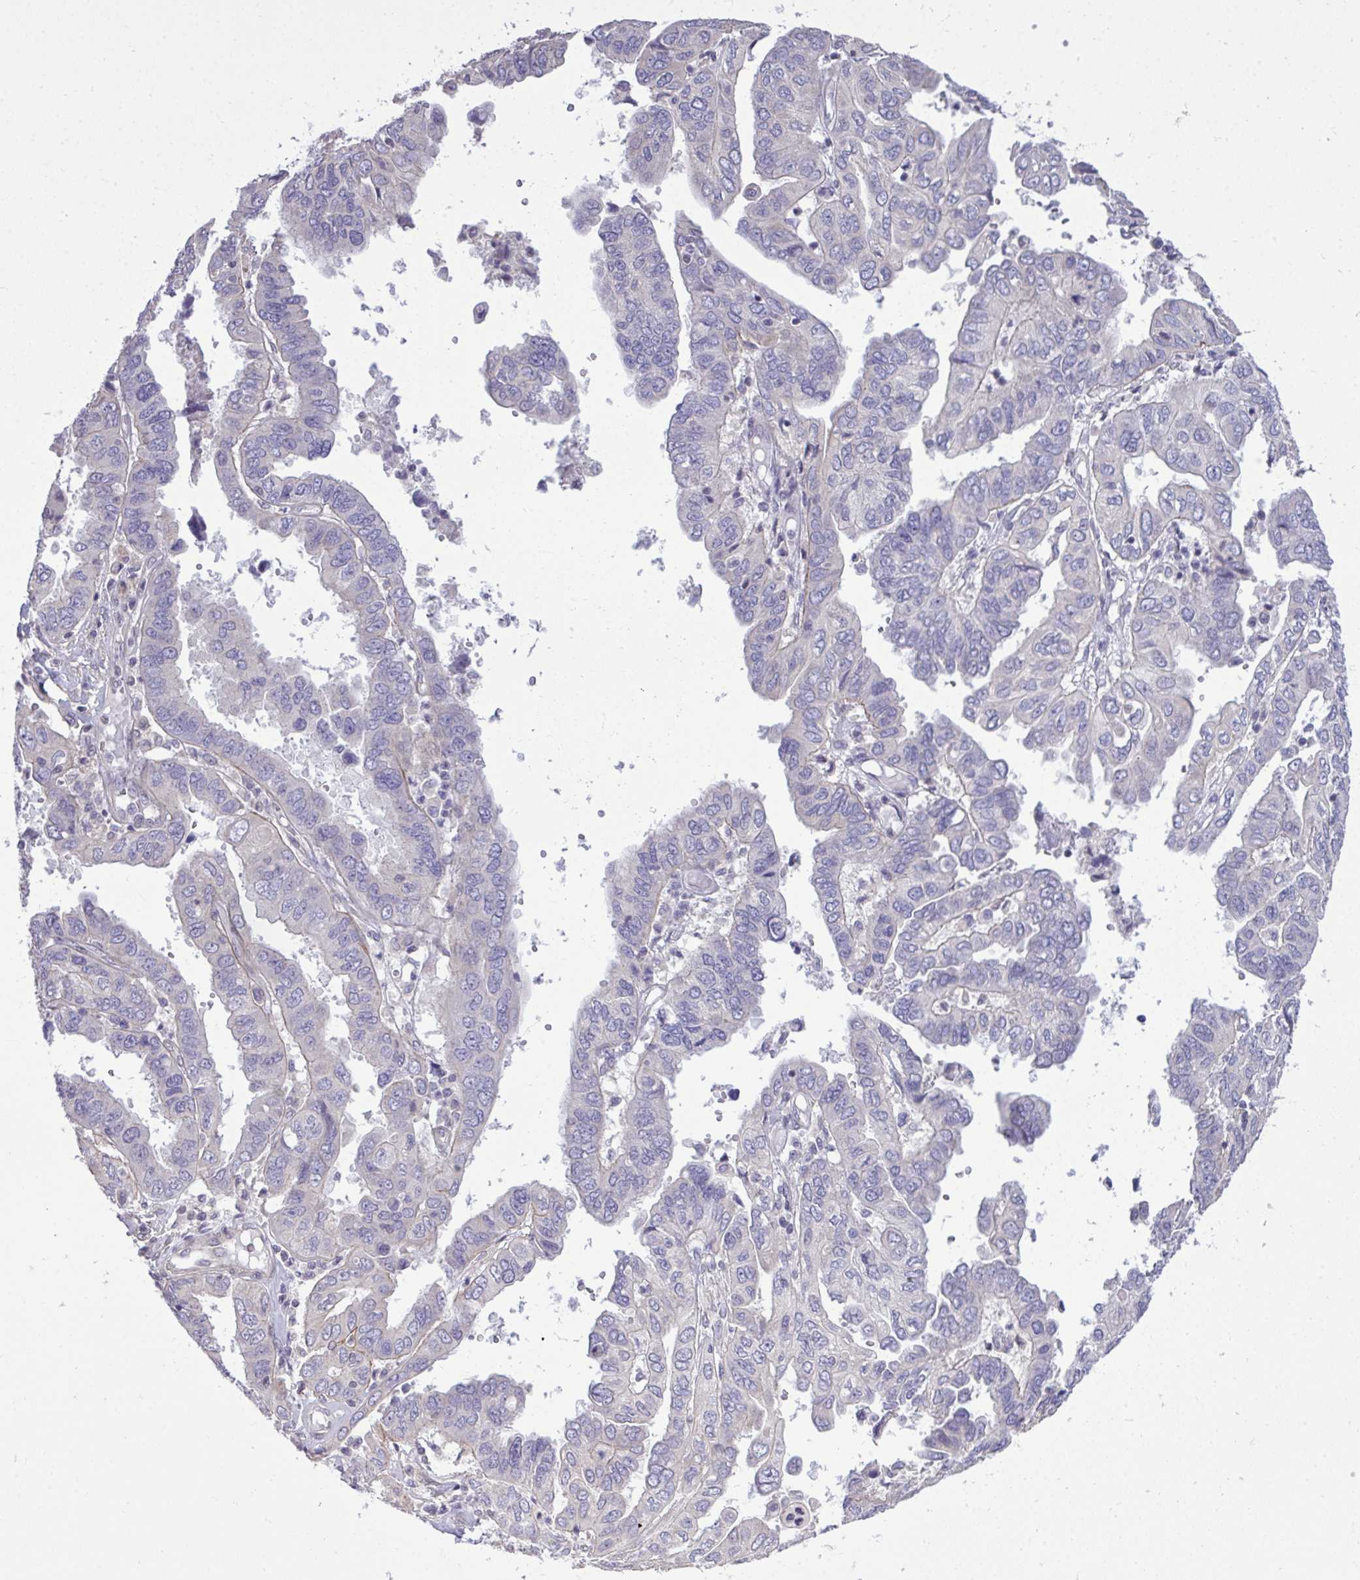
{"staining": {"intensity": "negative", "quantity": "none", "location": "none"}, "tissue": "ovarian cancer", "cell_type": "Tumor cells", "image_type": "cancer", "snomed": [{"axis": "morphology", "description": "Cystadenocarcinoma, serous, NOS"}, {"axis": "topography", "description": "Ovary"}], "caption": "DAB immunohistochemical staining of ovarian cancer exhibits no significant positivity in tumor cells. (DAB IHC visualized using brightfield microscopy, high magnification).", "gene": "CYP20A1", "patient": {"sex": "female", "age": 79}}